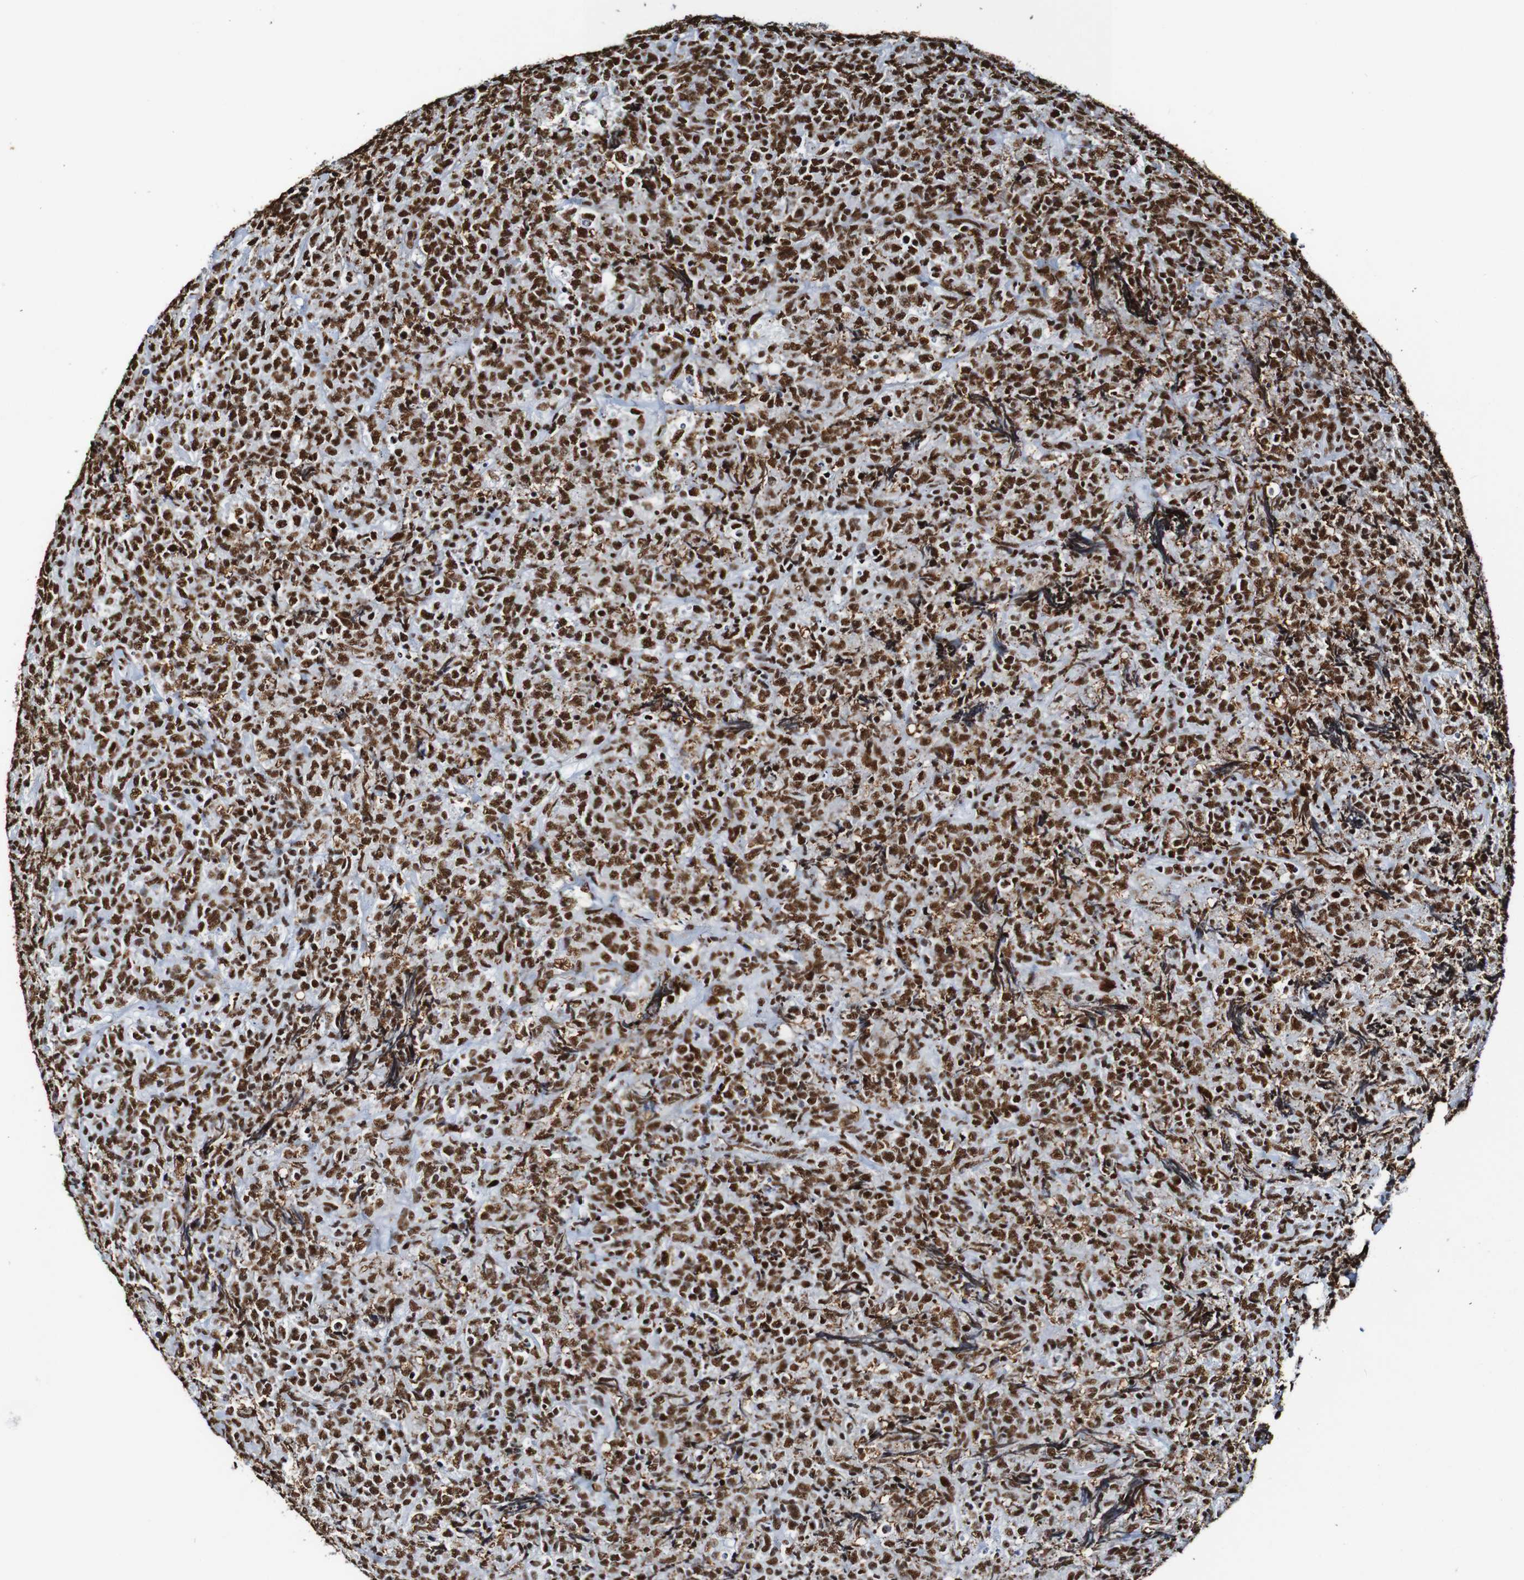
{"staining": {"intensity": "strong", "quantity": ">75%", "location": "nuclear"}, "tissue": "lymphoma", "cell_type": "Tumor cells", "image_type": "cancer", "snomed": [{"axis": "morphology", "description": "Malignant lymphoma, non-Hodgkin's type, High grade"}, {"axis": "topography", "description": "Tonsil"}], "caption": "Protein staining of lymphoma tissue demonstrates strong nuclear staining in about >75% of tumor cells.", "gene": "SRSF3", "patient": {"sex": "female", "age": 36}}